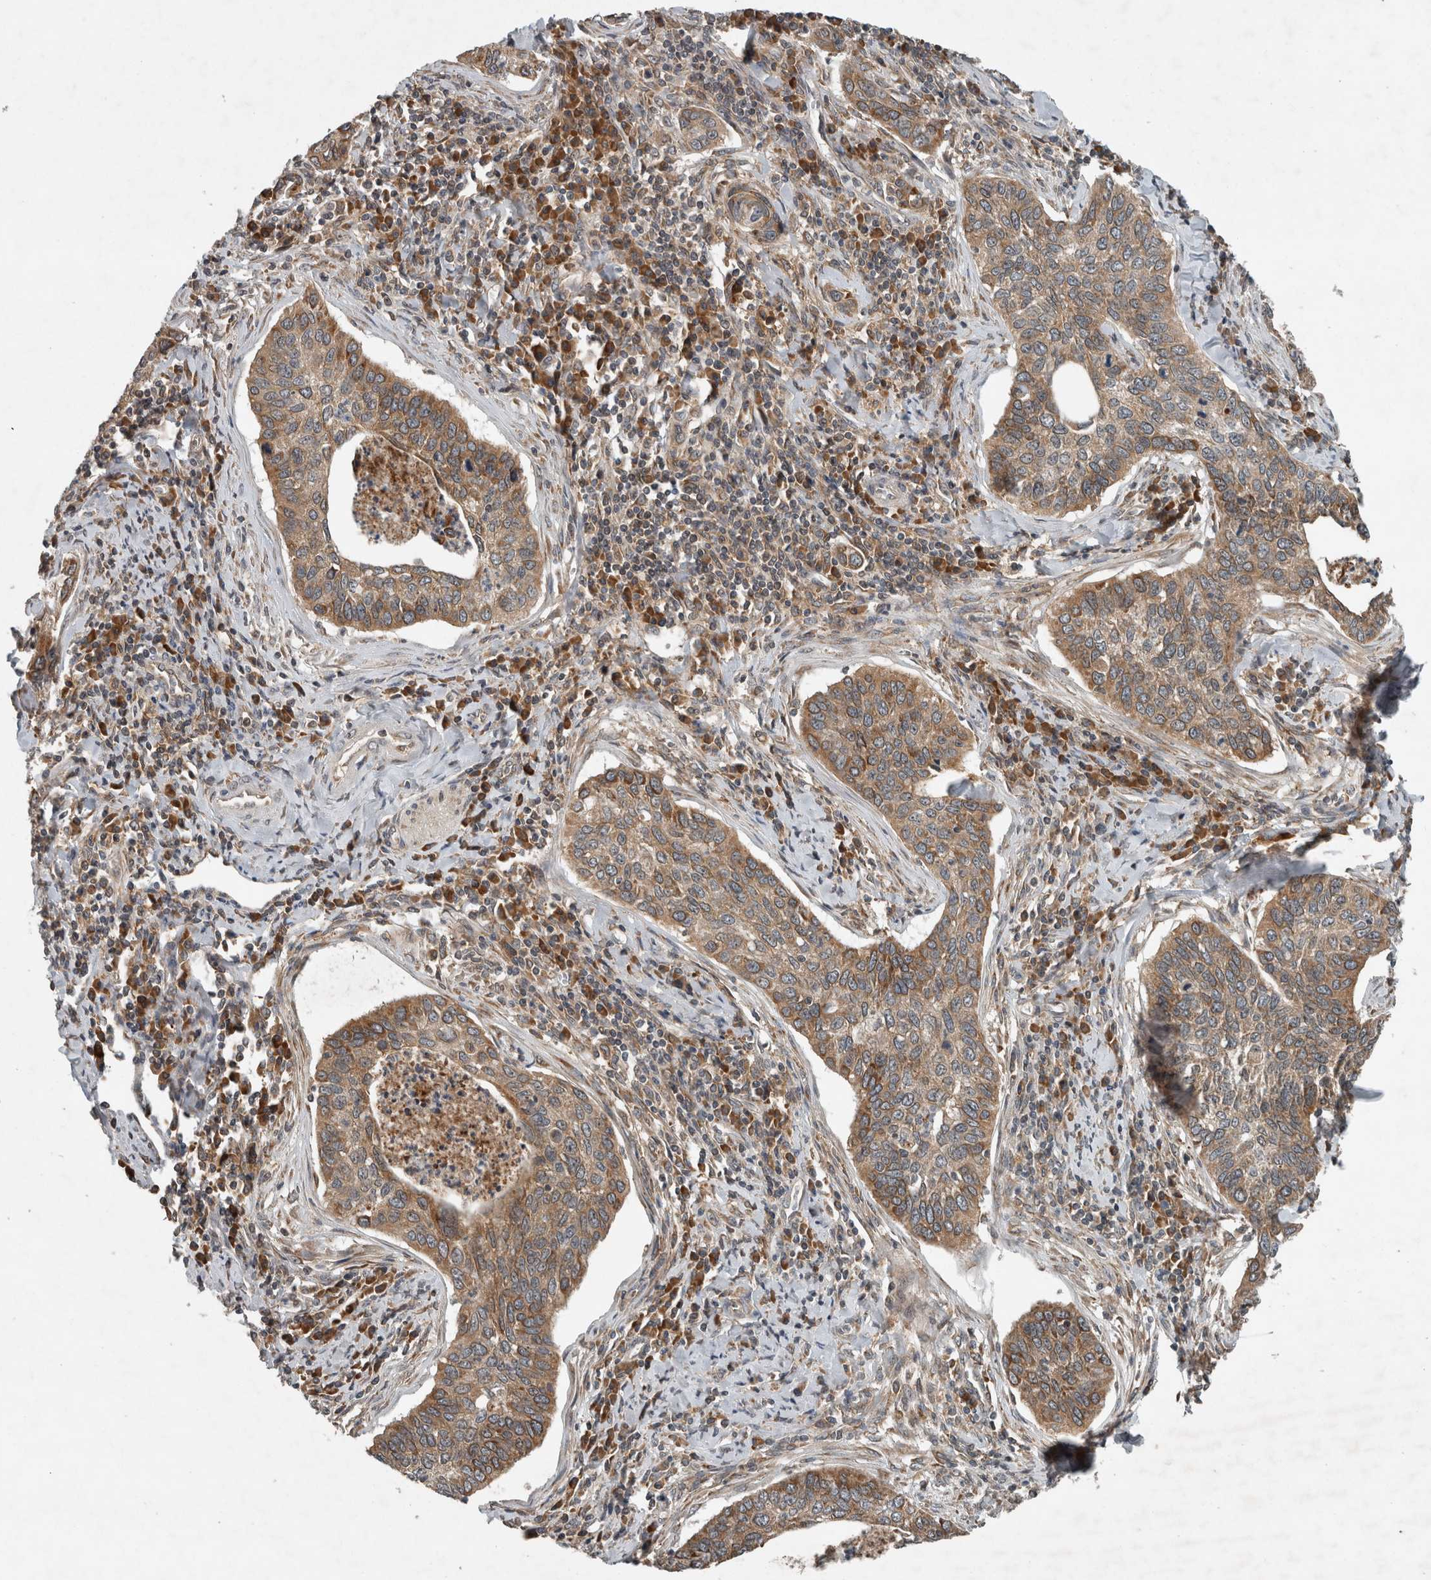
{"staining": {"intensity": "moderate", "quantity": ">75%", "location": "cytoplasmic/membranous,nuclear"}, "tissue": "cervical cancer", "cell_type": "Tumor cells", "image_type": "cancer", "snomed": [{"axis": "morphology", "description": "Squamous cell carcinoma, NOS"}, {"axis": "topography", "description": "Cervix"}], "caption": "Squamous cell carcinoma (cervical) tissue displays moderate cytoplasmic/membranous and nuclear positivity in approximately >75% of tumor cells", "gene": "GPR137B", "patient": {"sex": "female", "age": 53}}